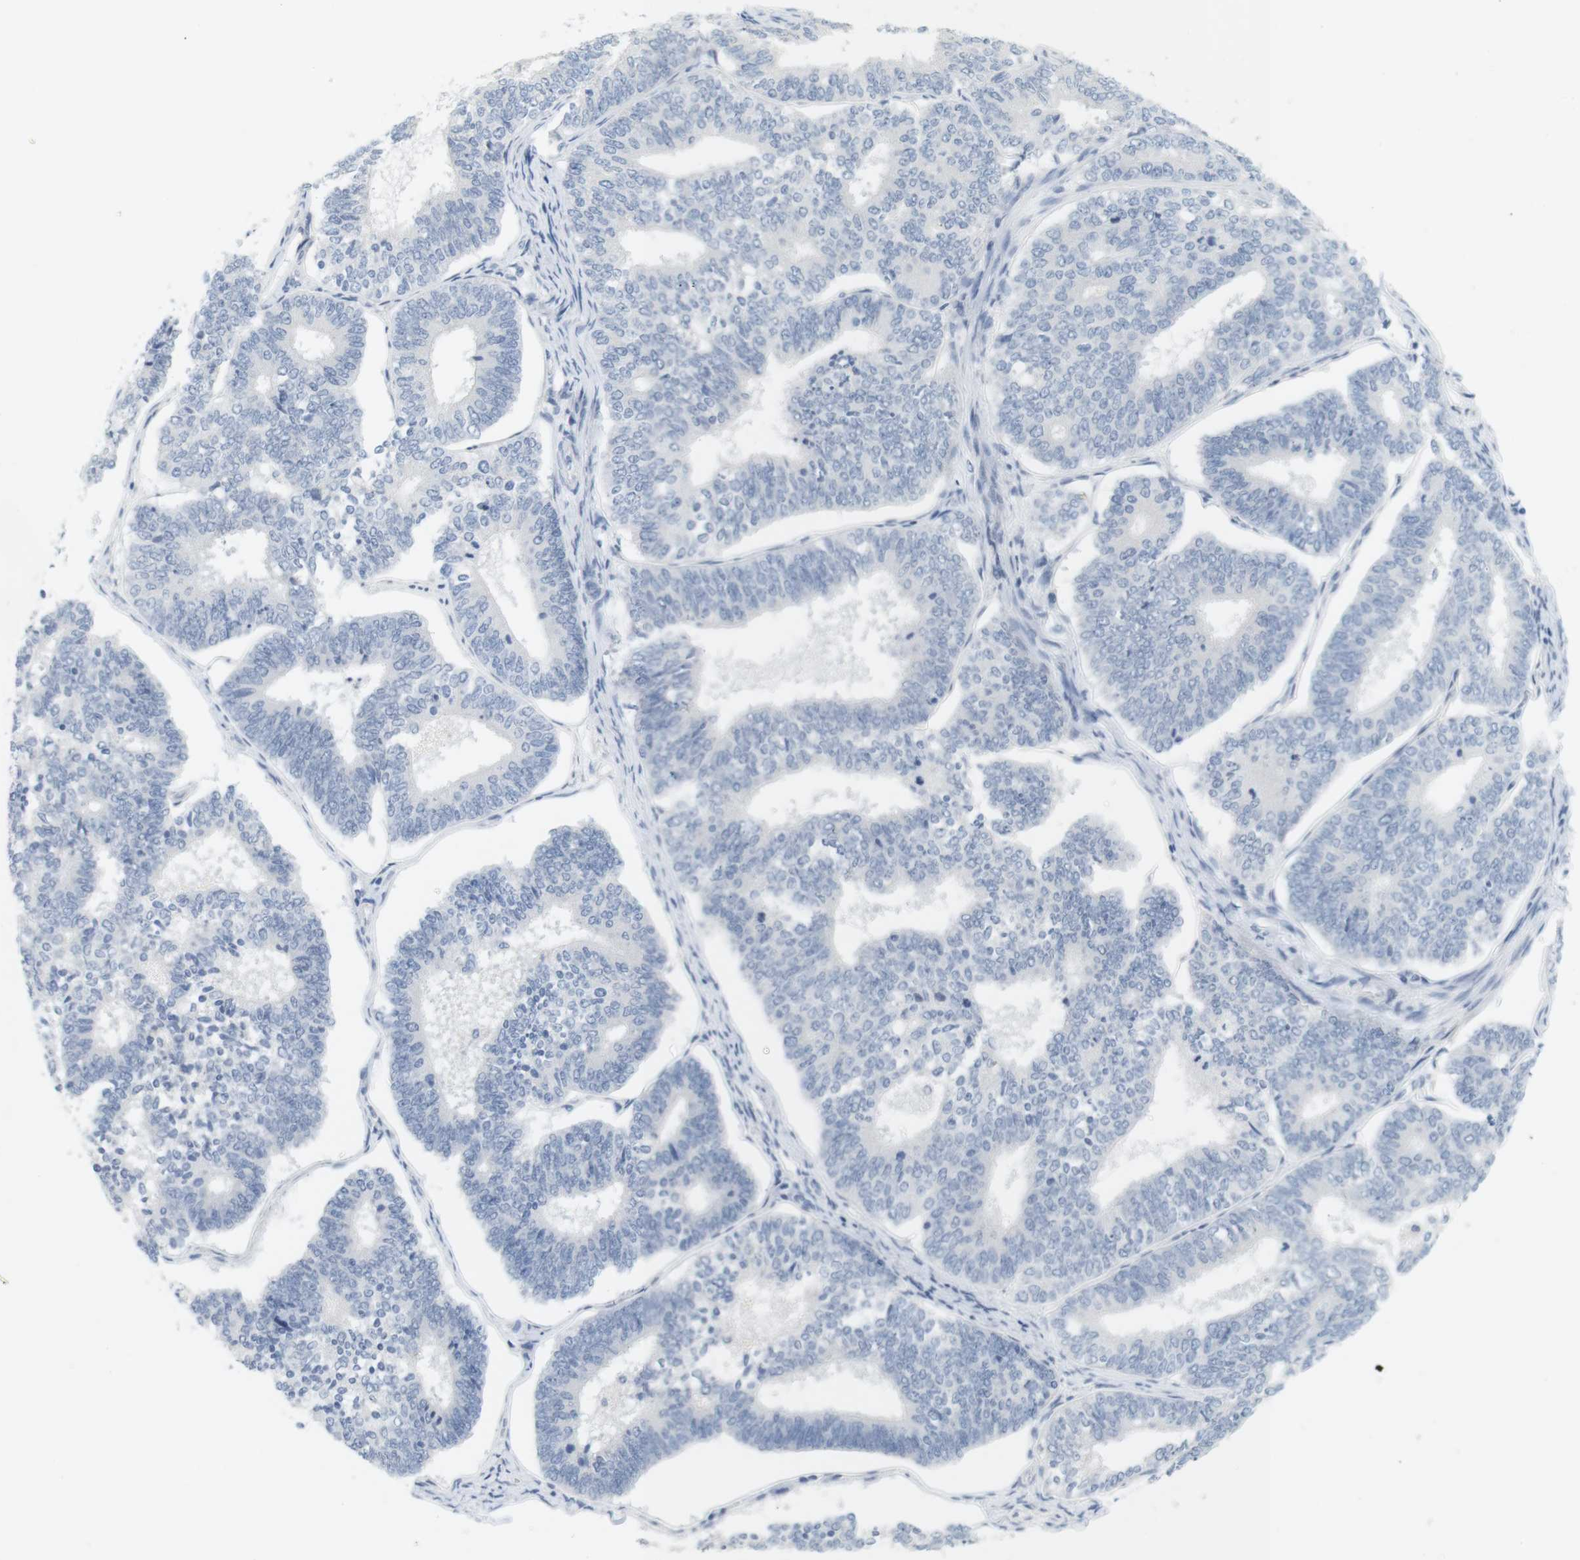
{"staining": {"intensity": "negative", "quantity": "none", "location": "none"}, "tissue": "endometrial cancer", "cell_type": "Tumor cells", "image_type": "cancer", "snomed": [{"axis": "morphology", "description": "Adenocarcinoma, NOS"}, {"axis": "topography", "description": "Endometrium"}], "caption": "This photomicrograph is of endometrial cancer stained with immunohistochemistry to label a protein in brown with the nuclei are counter-stained blue. There is no expression in tumor cells.", "gene": "OPRM1", "patient": {"sex": "female", "age": 70}}